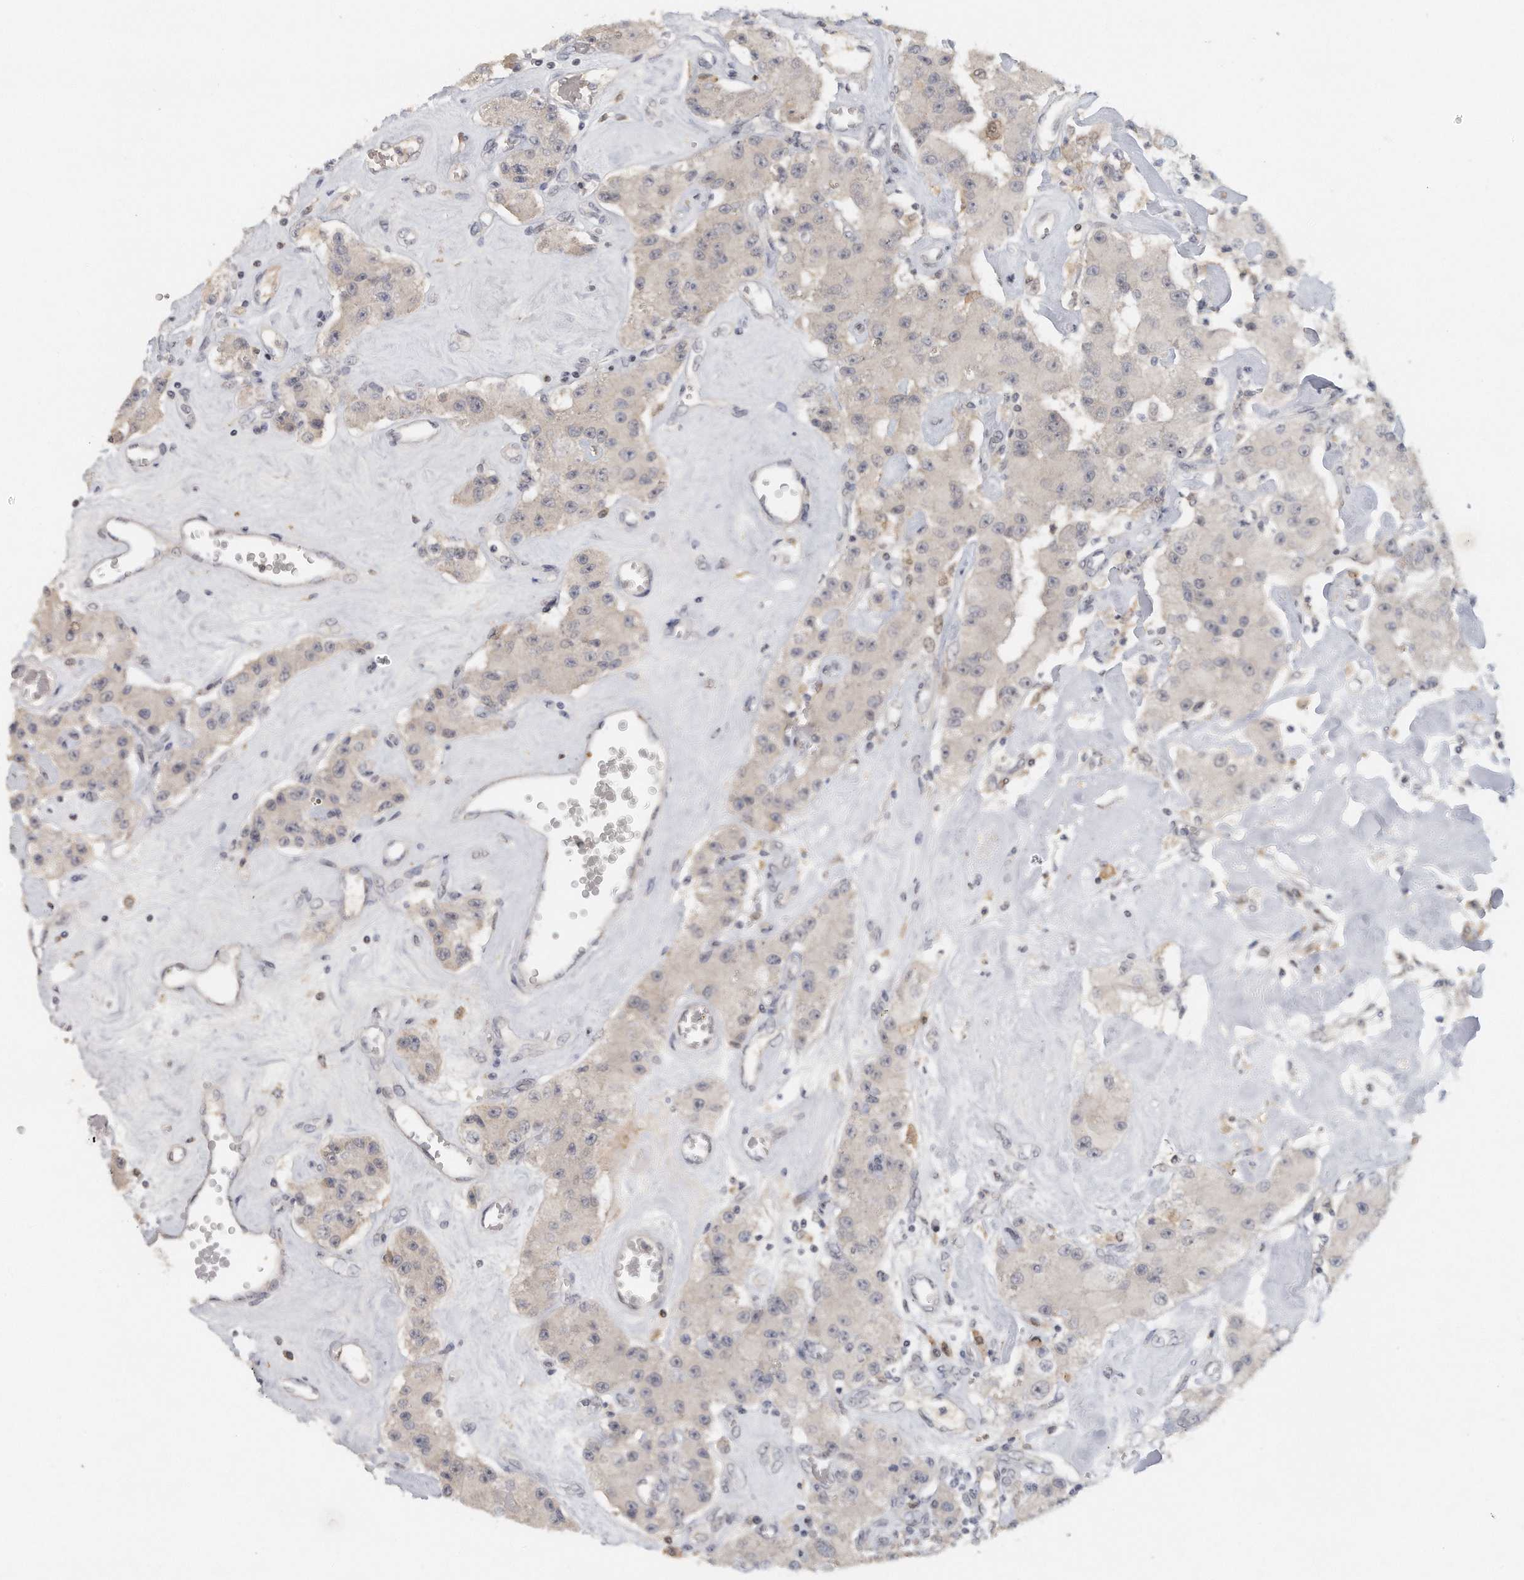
{"staining": {"intensity": "negative", "quantity": "none", "location": "none"}, "tissue": "carcinoid", "cell_type": "Tumor cells", "image_type": "cancer", "snomed": [{"axis": "morphology", "description": "Carcinoid, malignant, NOS"}, {"axis": "topography", "description": "Pancreas"}], "caption": "Photomicrograph shows no significant protein staining in tumor cells of malignant carcinoid.", "gene": "DDX43", "patient": {"sex": "male", "age": 41}}